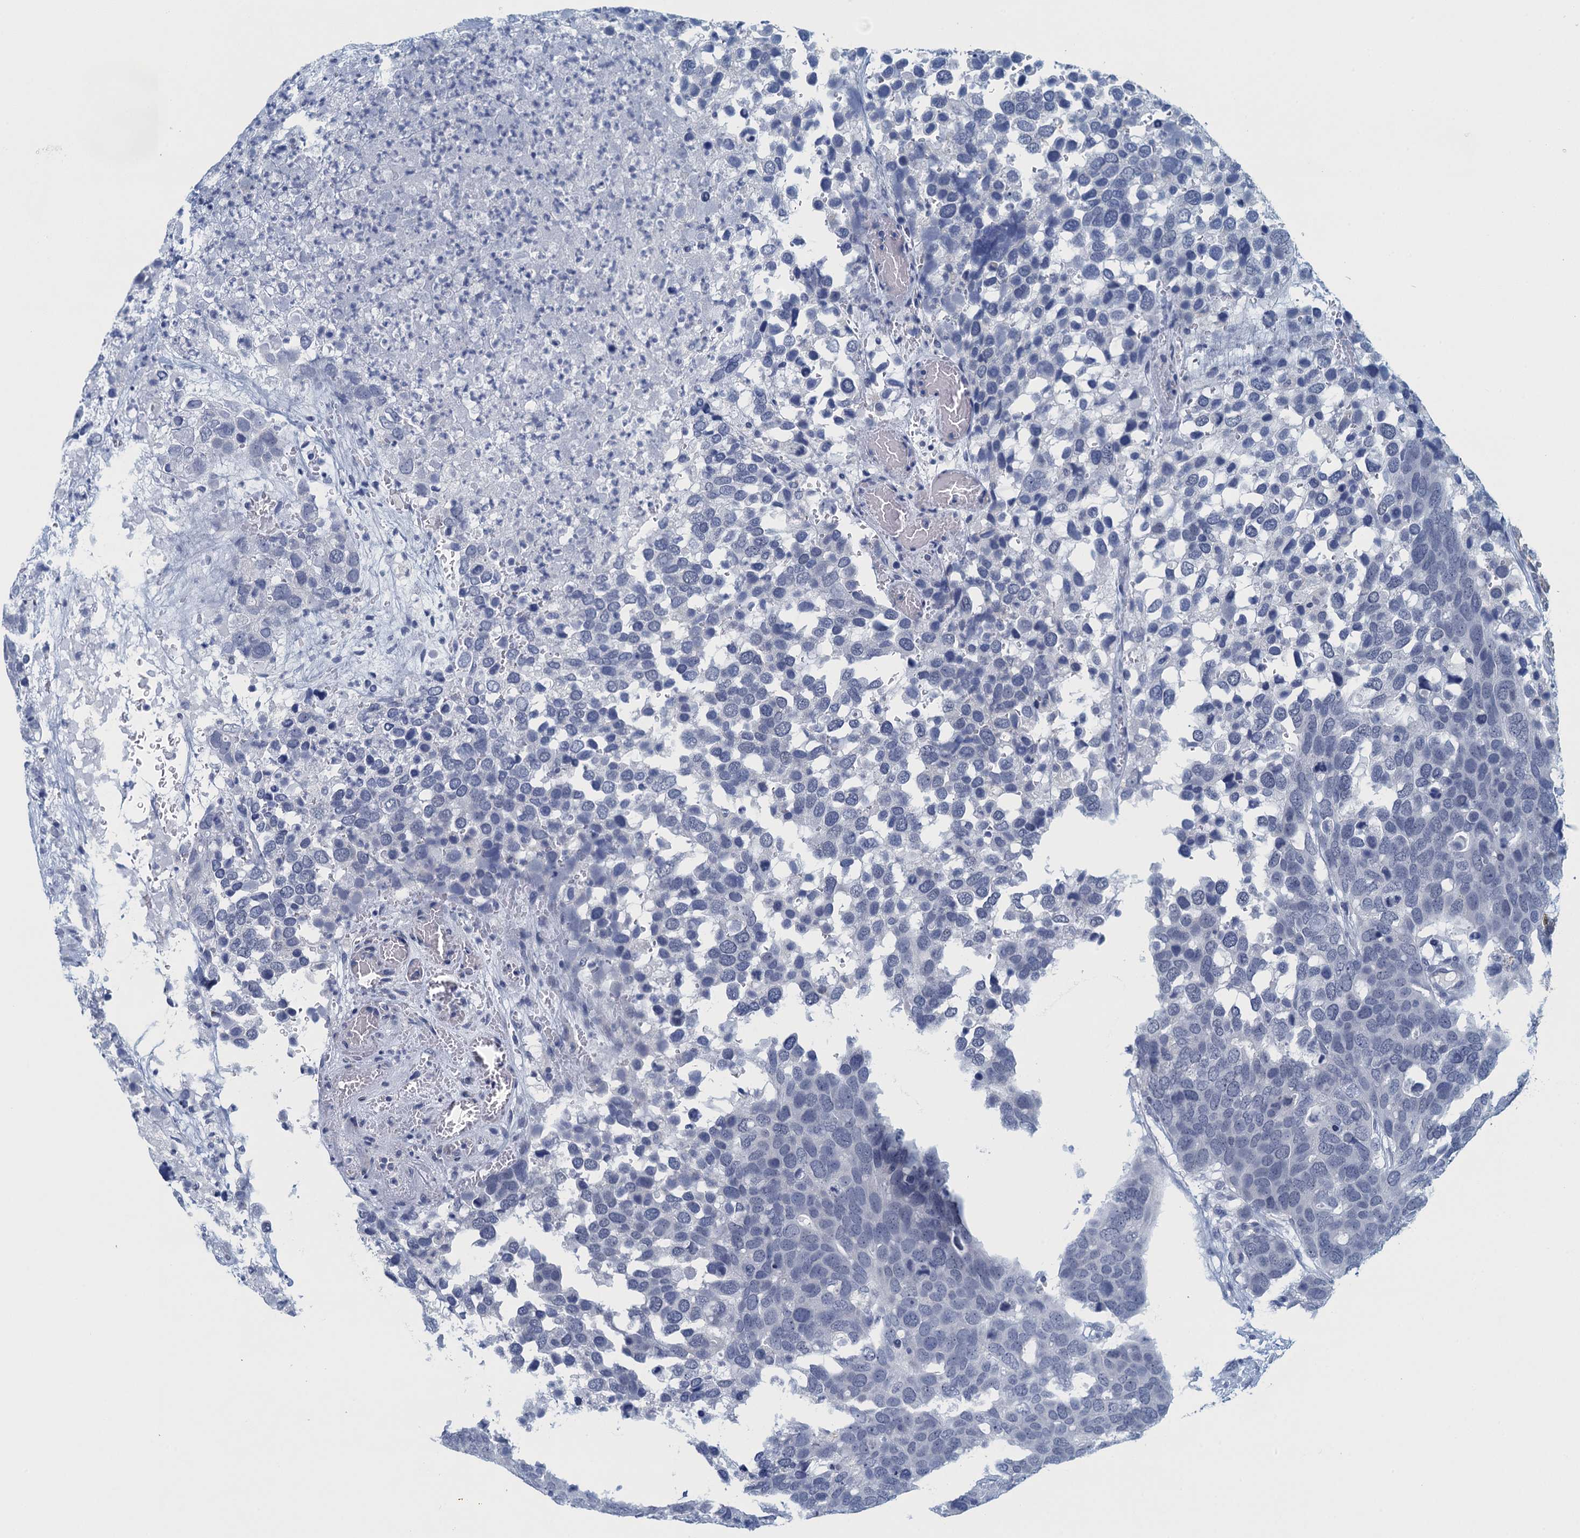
{"staining": {"intensity": "negative", "quantity": "none", "location": "none"}, "tissue": "breast cancer", "cell_type": "Tumor cells", "image_type": "cancer", "snomed": [{"axis": "morphology", "description": "Duct carcinoma"}, {"axis": "topography", "description": "Breast"}], "caption": "High magnification brightfield microscopy of breast cancer stained with DAB (brown) and counterstained with hematoxylin (blue): tumor cells show no significant staining. (Brightfield microscopy of DAB (3,3'-diaminobenzidine) immunohistochemistry at high magnification).", "gene": "ENSG00000131152", "patient": {"sex": "female", "age": 83}}